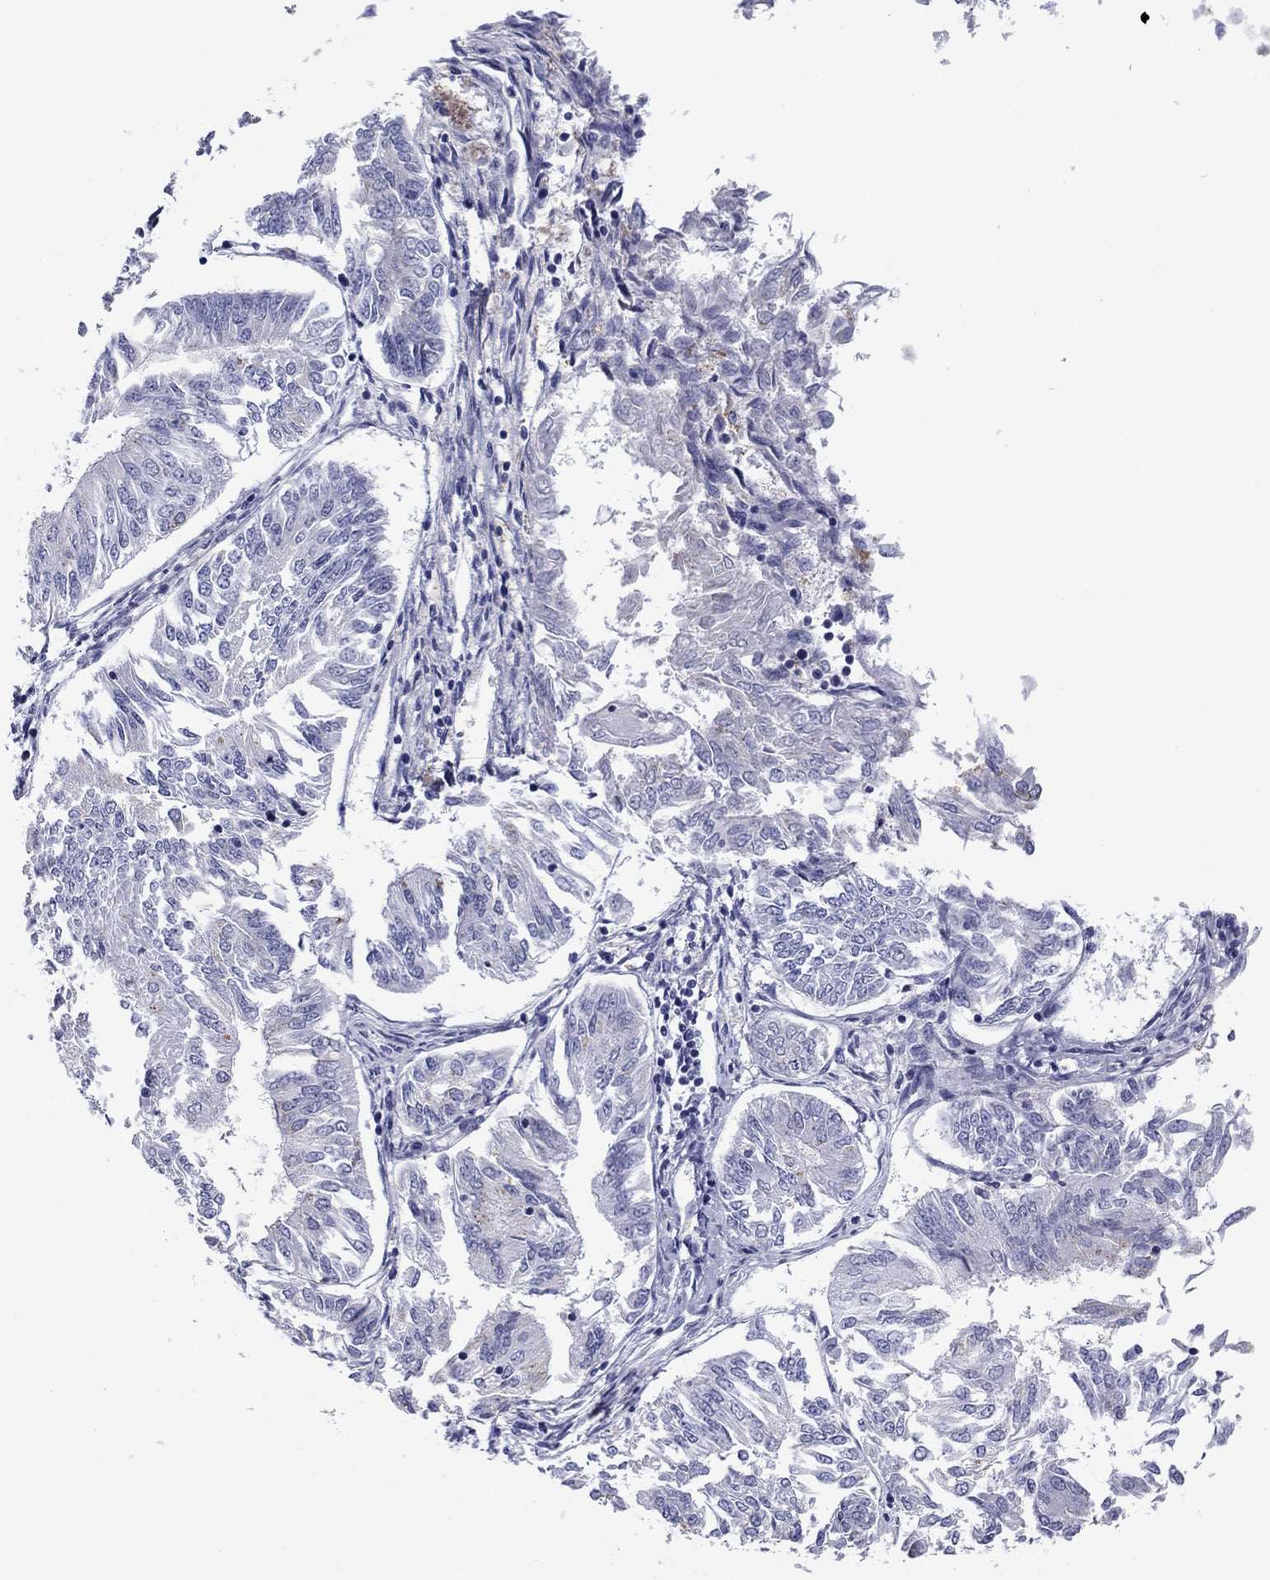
{"staining": {"intensity": "negative", "quantity": "none", "location": "none"}, "tissue": "endometrial cancer", "cell_type": "Tumor cells", "image_type": "cancer", "snomed": [{"axis": "morphology", "description": "Adenocarcinoma, NOS"}, {"axis": "topography", "description": "Endometrium"}], "caption": "Tumor cells show no significant expression in endometrial cancer (adenocarcinoma). (DAB immunohistochemistry (IHC) visualized using brightfield microscopy, high magnification).", "gene": "TCFL5", "patient": {"sex": "female", "age": 58}}